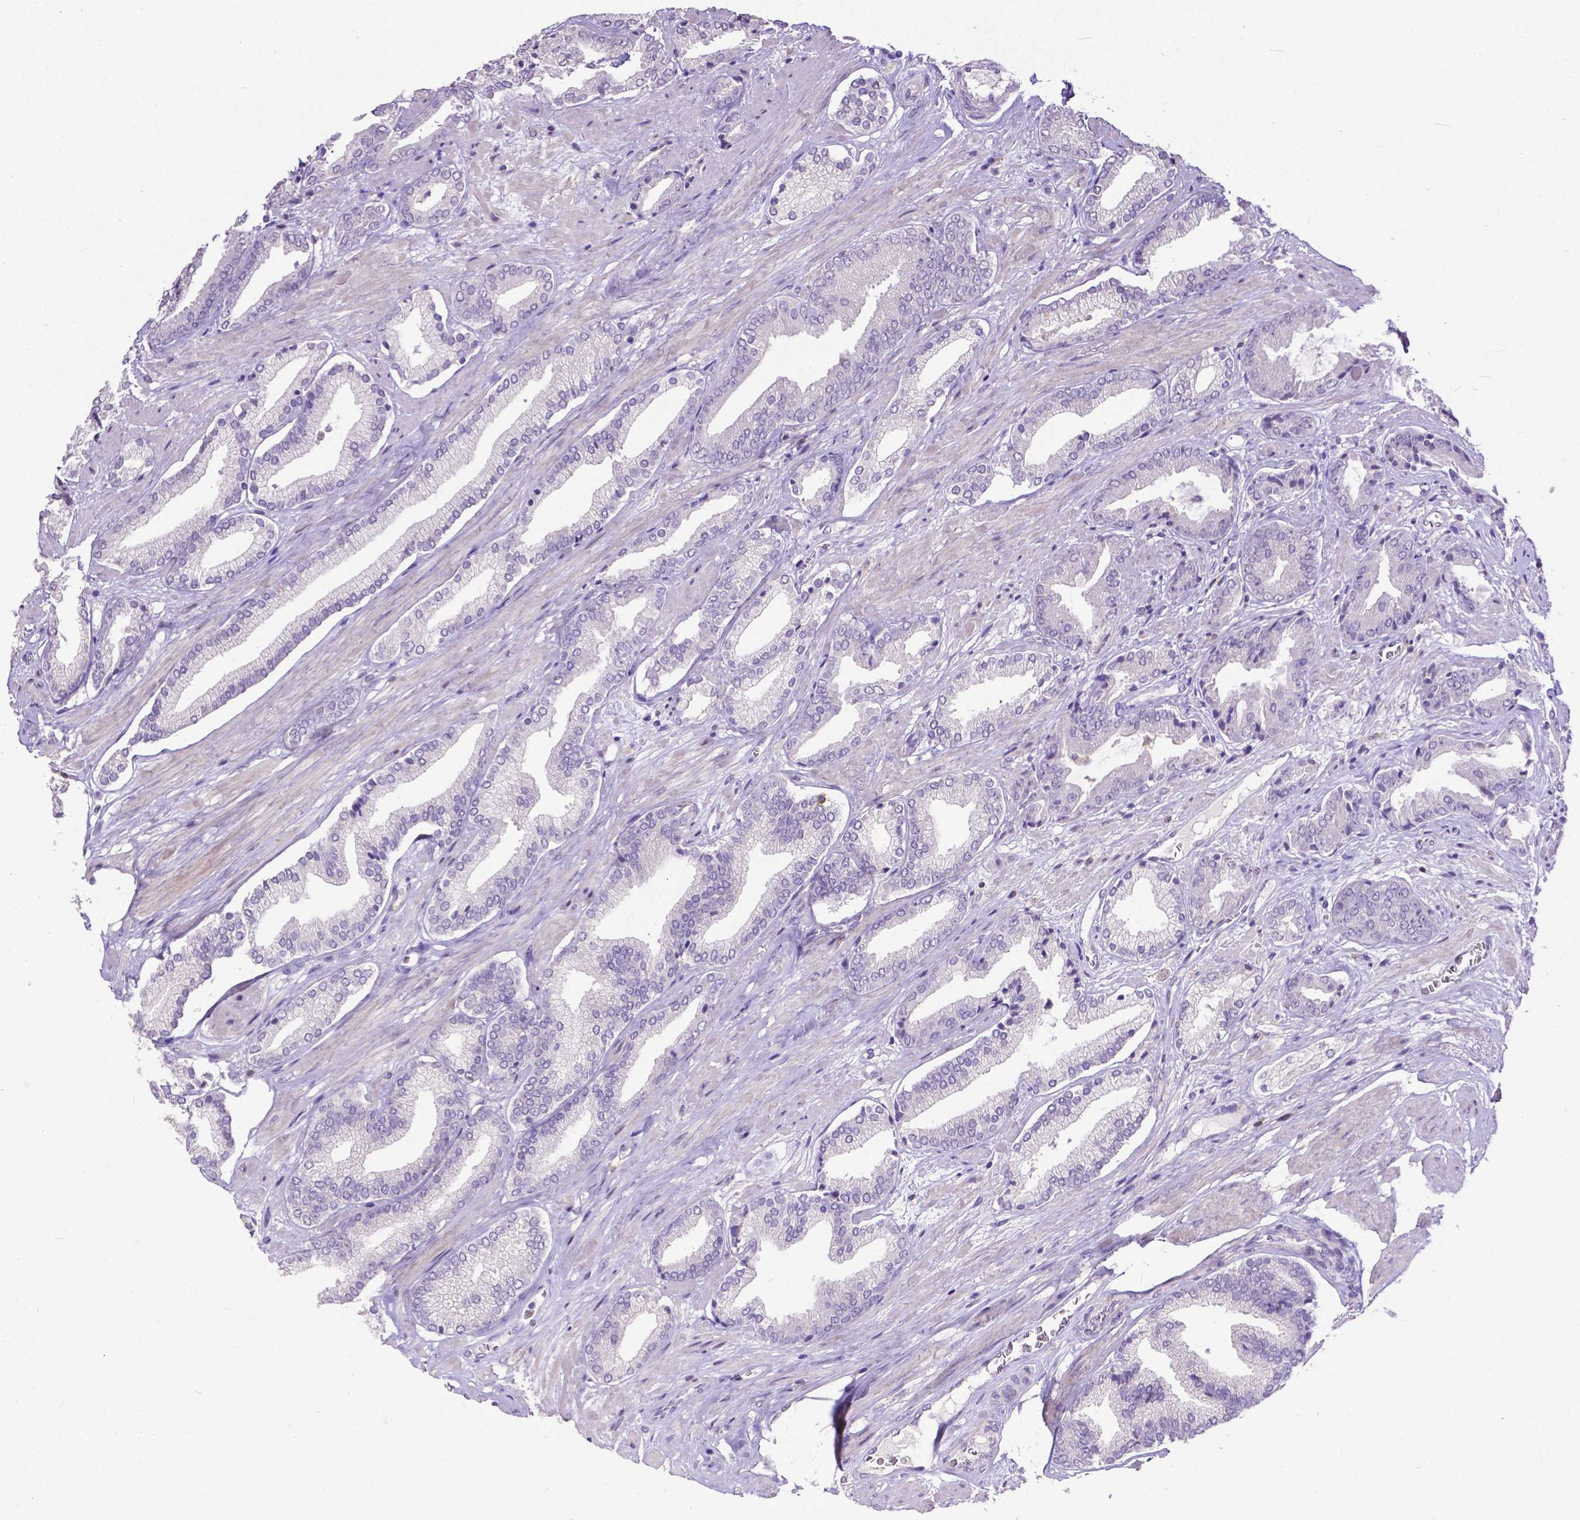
{"staining": {"intensity": "negative", "quantity": "none", "location": "none"}, "tissue": "prostate cancer", "cell_type": "Tumor cells", "image_type": "cancer", "snomed": [{"axis": "morphology", "description": "Adenocarcinoma, High grade"}, {"axis": "topography", "description": "Prostate"}], "caption": "IHC photomicrograph of neoplastic tissue: human prostate cancer (high-grade adenocarcinoma) stained with DAB demonstrates no significant protein staining in tumor cells.", "gene": "CD4", "patient": {"sex": "male", "age": 56}}